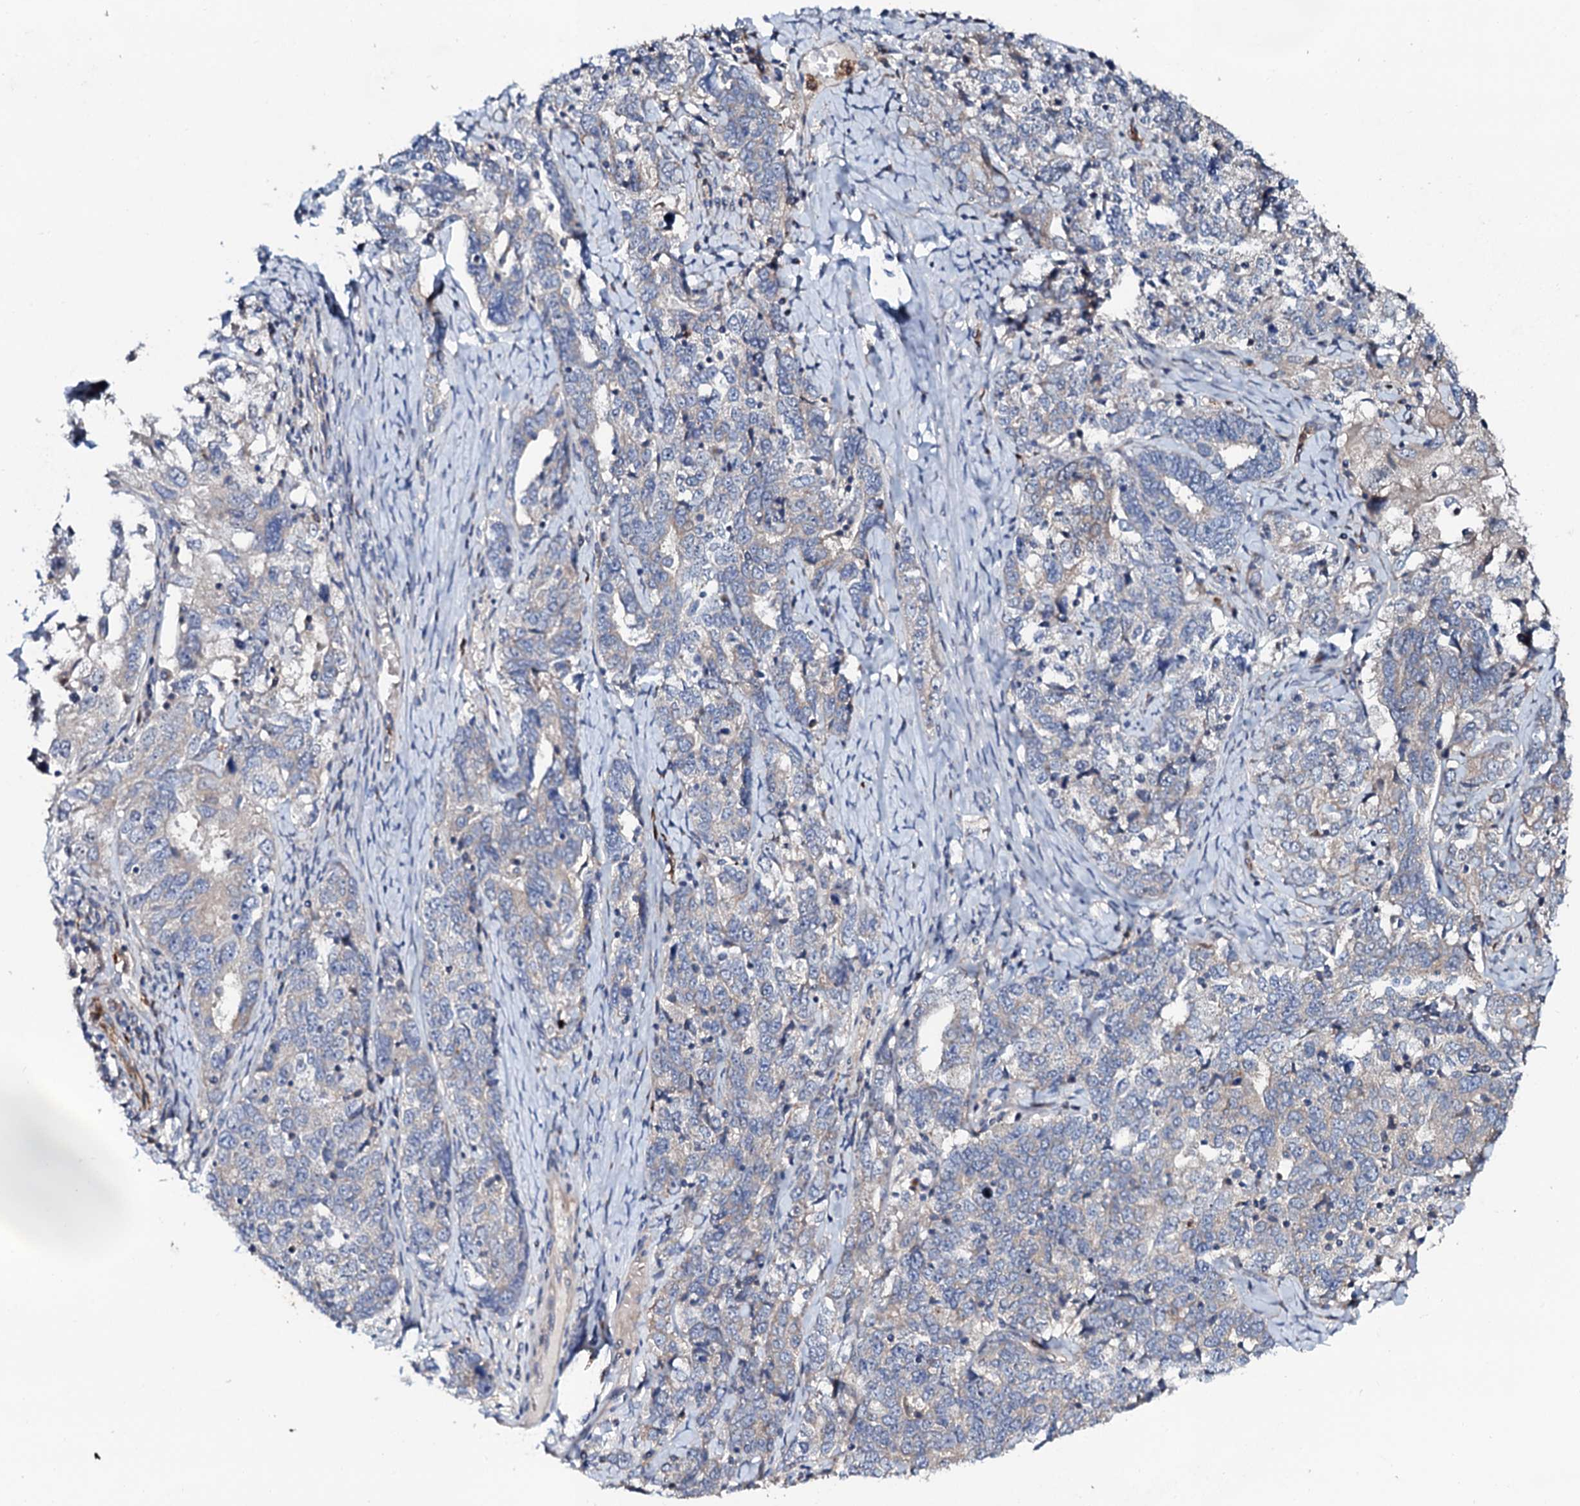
{"staining": {"intensity": "negative", "quantity": "none", "location": "none"}, "tissue": "ovarian cancer", "cell_type": "Tumor cells", "image_type": "cancer", "snomed": [{"axis": "morphology", "description": "Carcinoma, endometroid"}, {"axis": "topography", "description": "Ovary"}], "caption": "Image shows no protein staining in tumor cells of endometroid carcinoma (ovarian) tissue.", "gene": "COG6", "patient": {"sex": "female", "age": 62}}